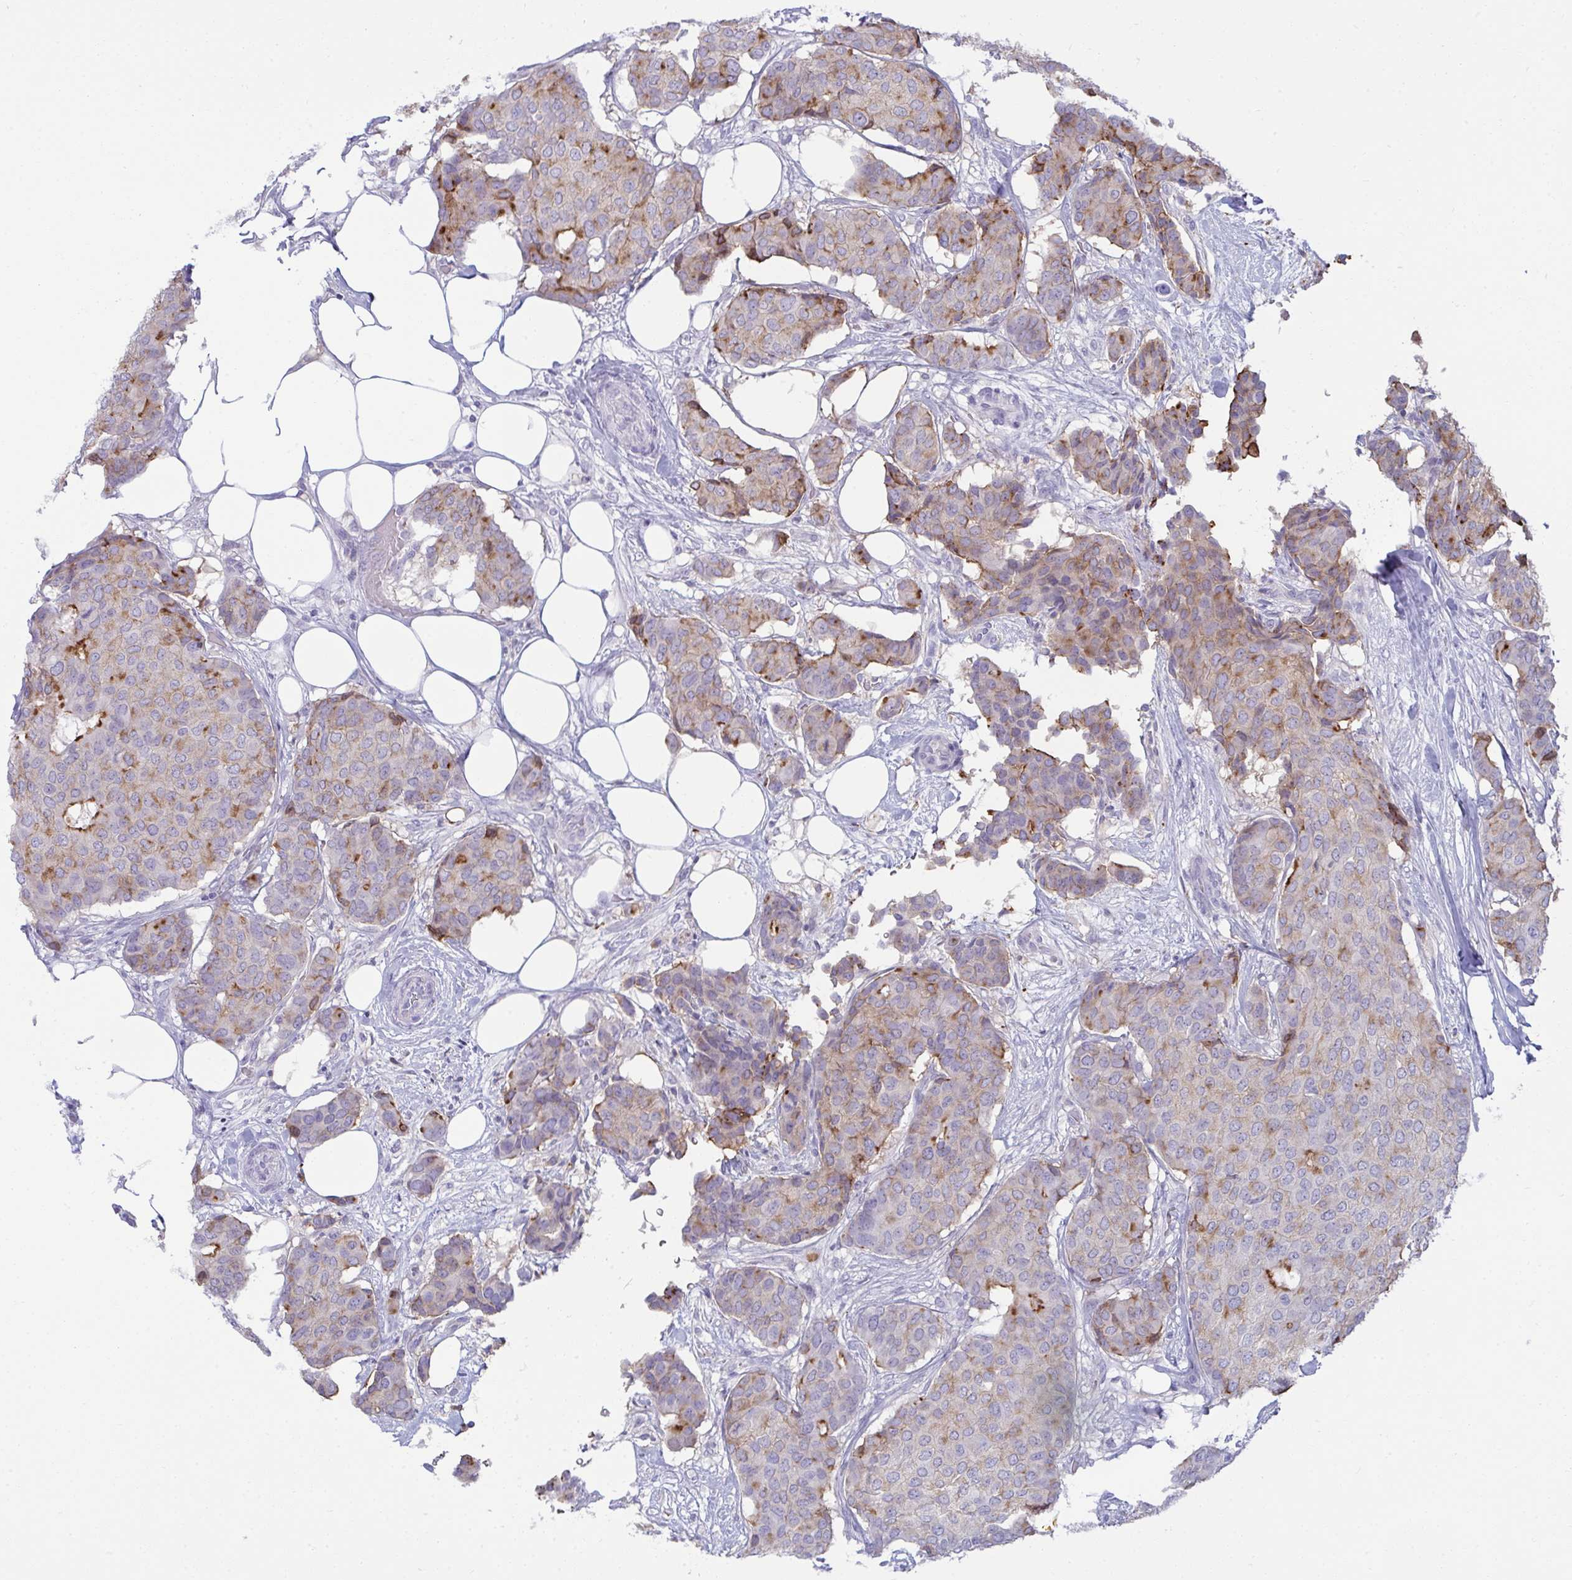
{"staining": {"intensity": "moderate", "quantity": "<25%", "location": "cytoplasmic/membranous"}, "tissue": "breast cancer", "cell_type": "Tumor cells", "image_type": "cancer", "snomed": [{"axis": "morphology", "description": "Duct carcinoma"}, {"axis": "topography", "description": "Breast"}], "caption": "Breast cancer (invasive ductal carcinoma) stained for a protein (brown) shows moderate cytoplasmic/membranous positive expression in approximately <25% of tumor cells.", "gene": "RGPD5", "patient": {"sex": "female", "age": 75}}